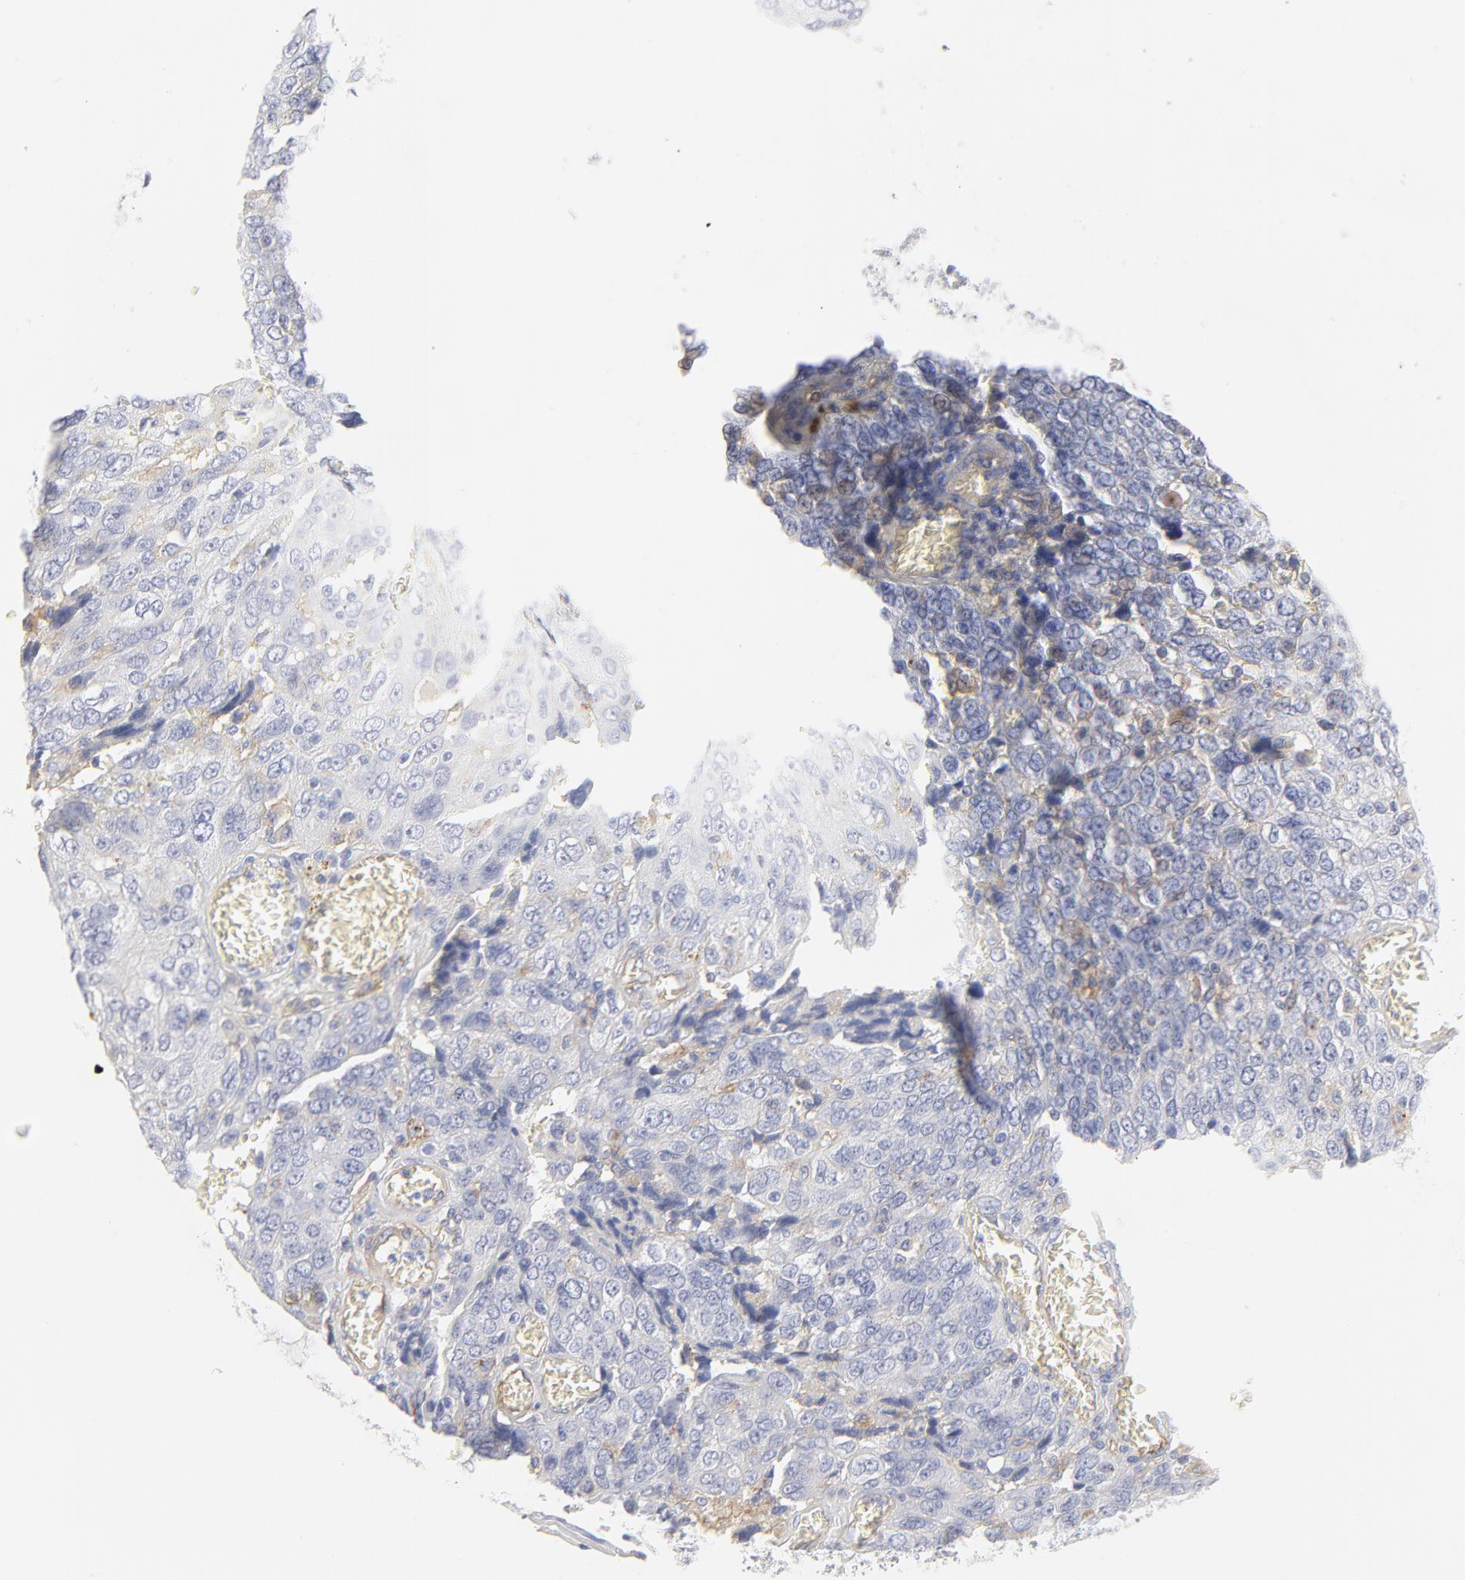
{"staining": {"intensity": "negative", "quantity": "none", "location": "none"}, "tissue": "ovarian cancer", "cell_type": "Tumor cells", "image_type": "cancer", "snomed": [{"axis": "morphology", "description": "Carcinoma, endometroid"}, {"axis": "topography", "description": "Ovary"}], "caption": "IHC of ovarian cancer (endometroid carcinoma) exhibits no staining in tumor cells.", "gene": "ITGA5", "patient": {"sex": "female", "age": 75}}